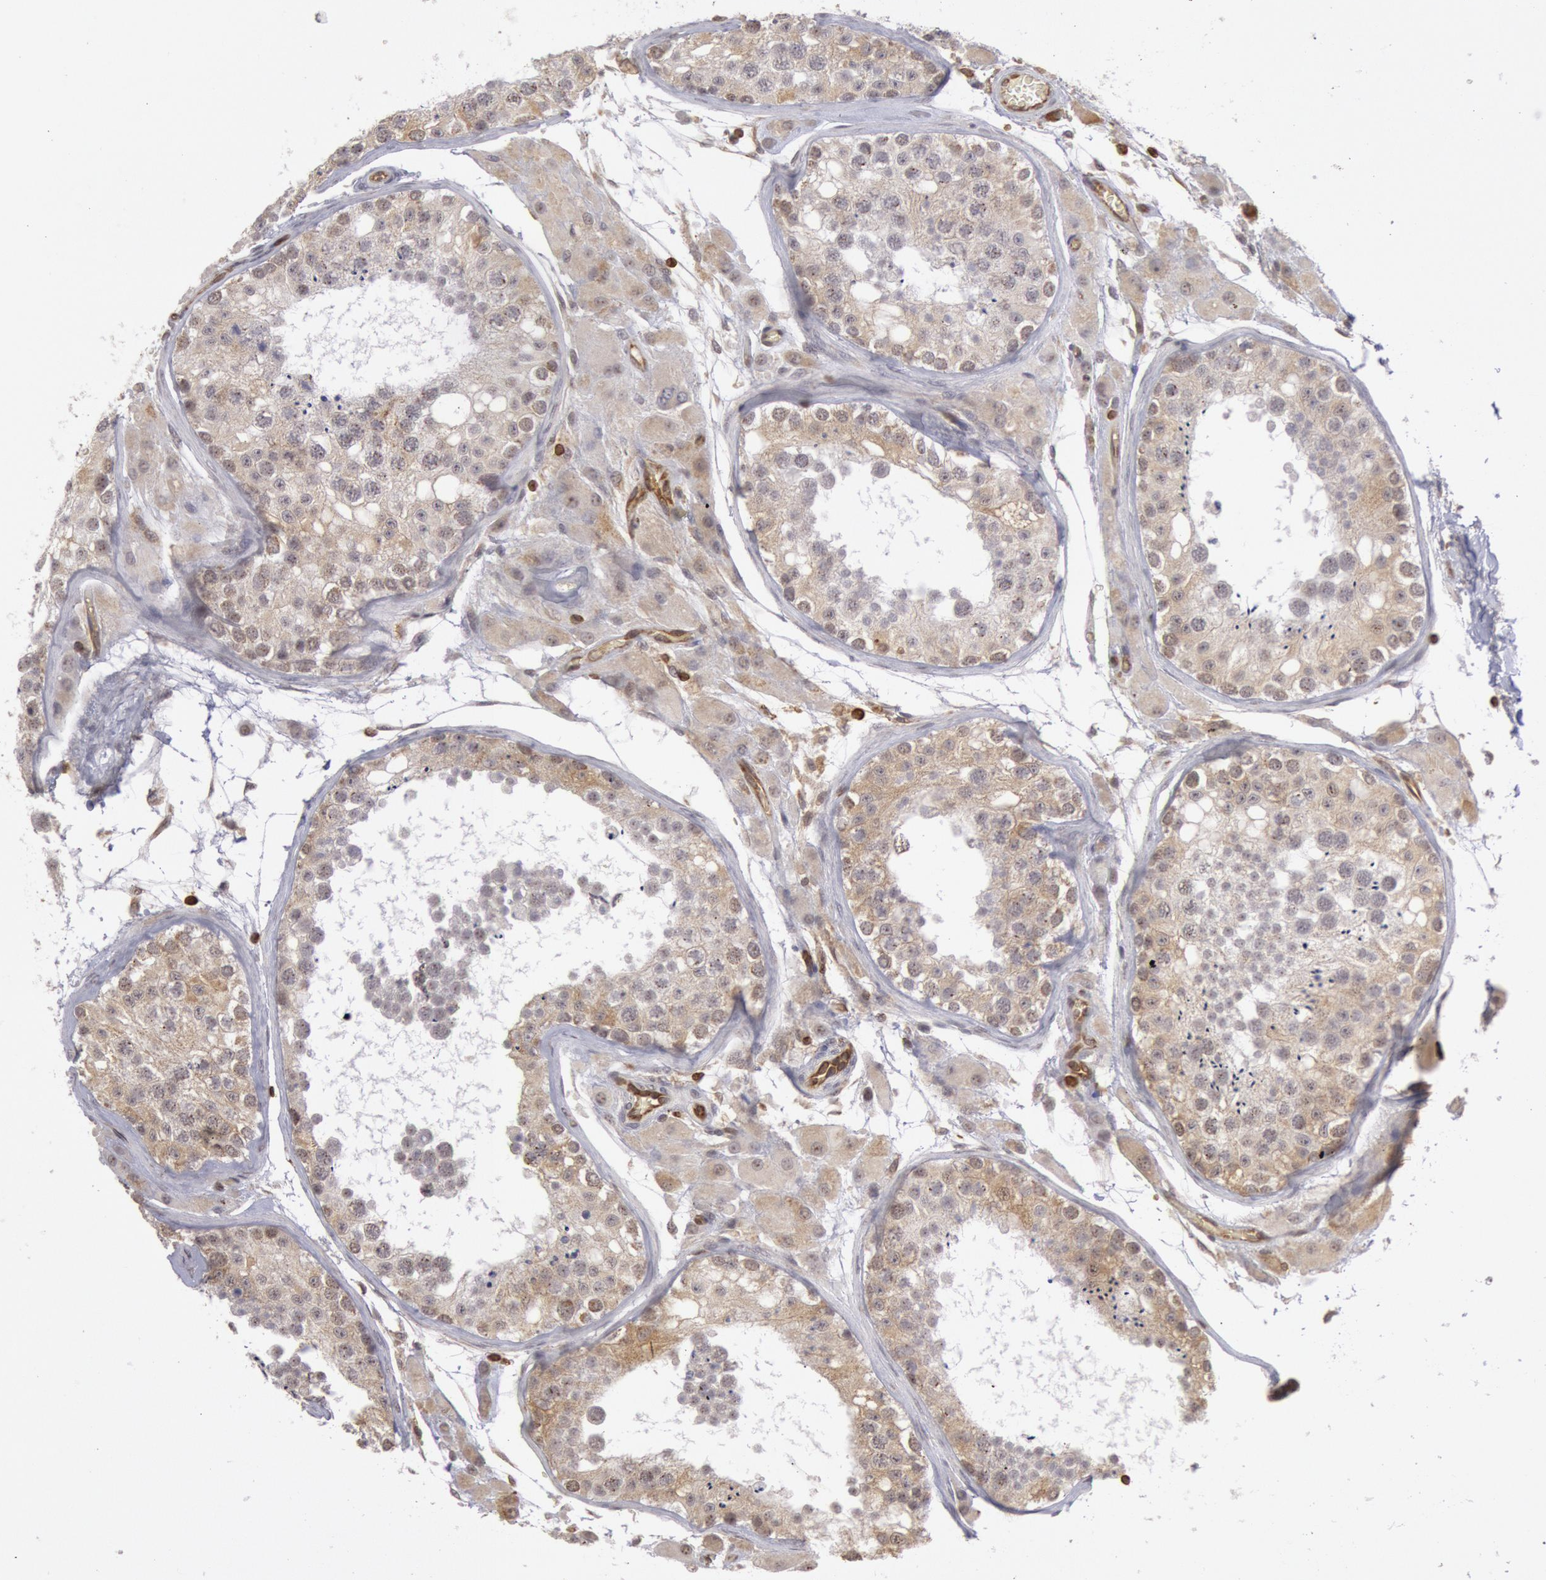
{"staining": {"intensity": "weak", "quantity": "25%-75%", "location": "cytoplasmic/membranous"}, "tissue": "testis", "cell_type": "Cells in seminiferous ducts", "image_type": "normal", "snomed": [{"axis": "morphology", "description": "Normal tissue, NOS"}, {"axis": "topography", "description": "Testis"}], "caption": "A brown stain highlights weak cytoplasmic/membranous expression of a protein in cells in seminiferous ducts of benign human testis.", "gene": "ENSG00000250264", "patient": {"sex": "male", "age": 26}}